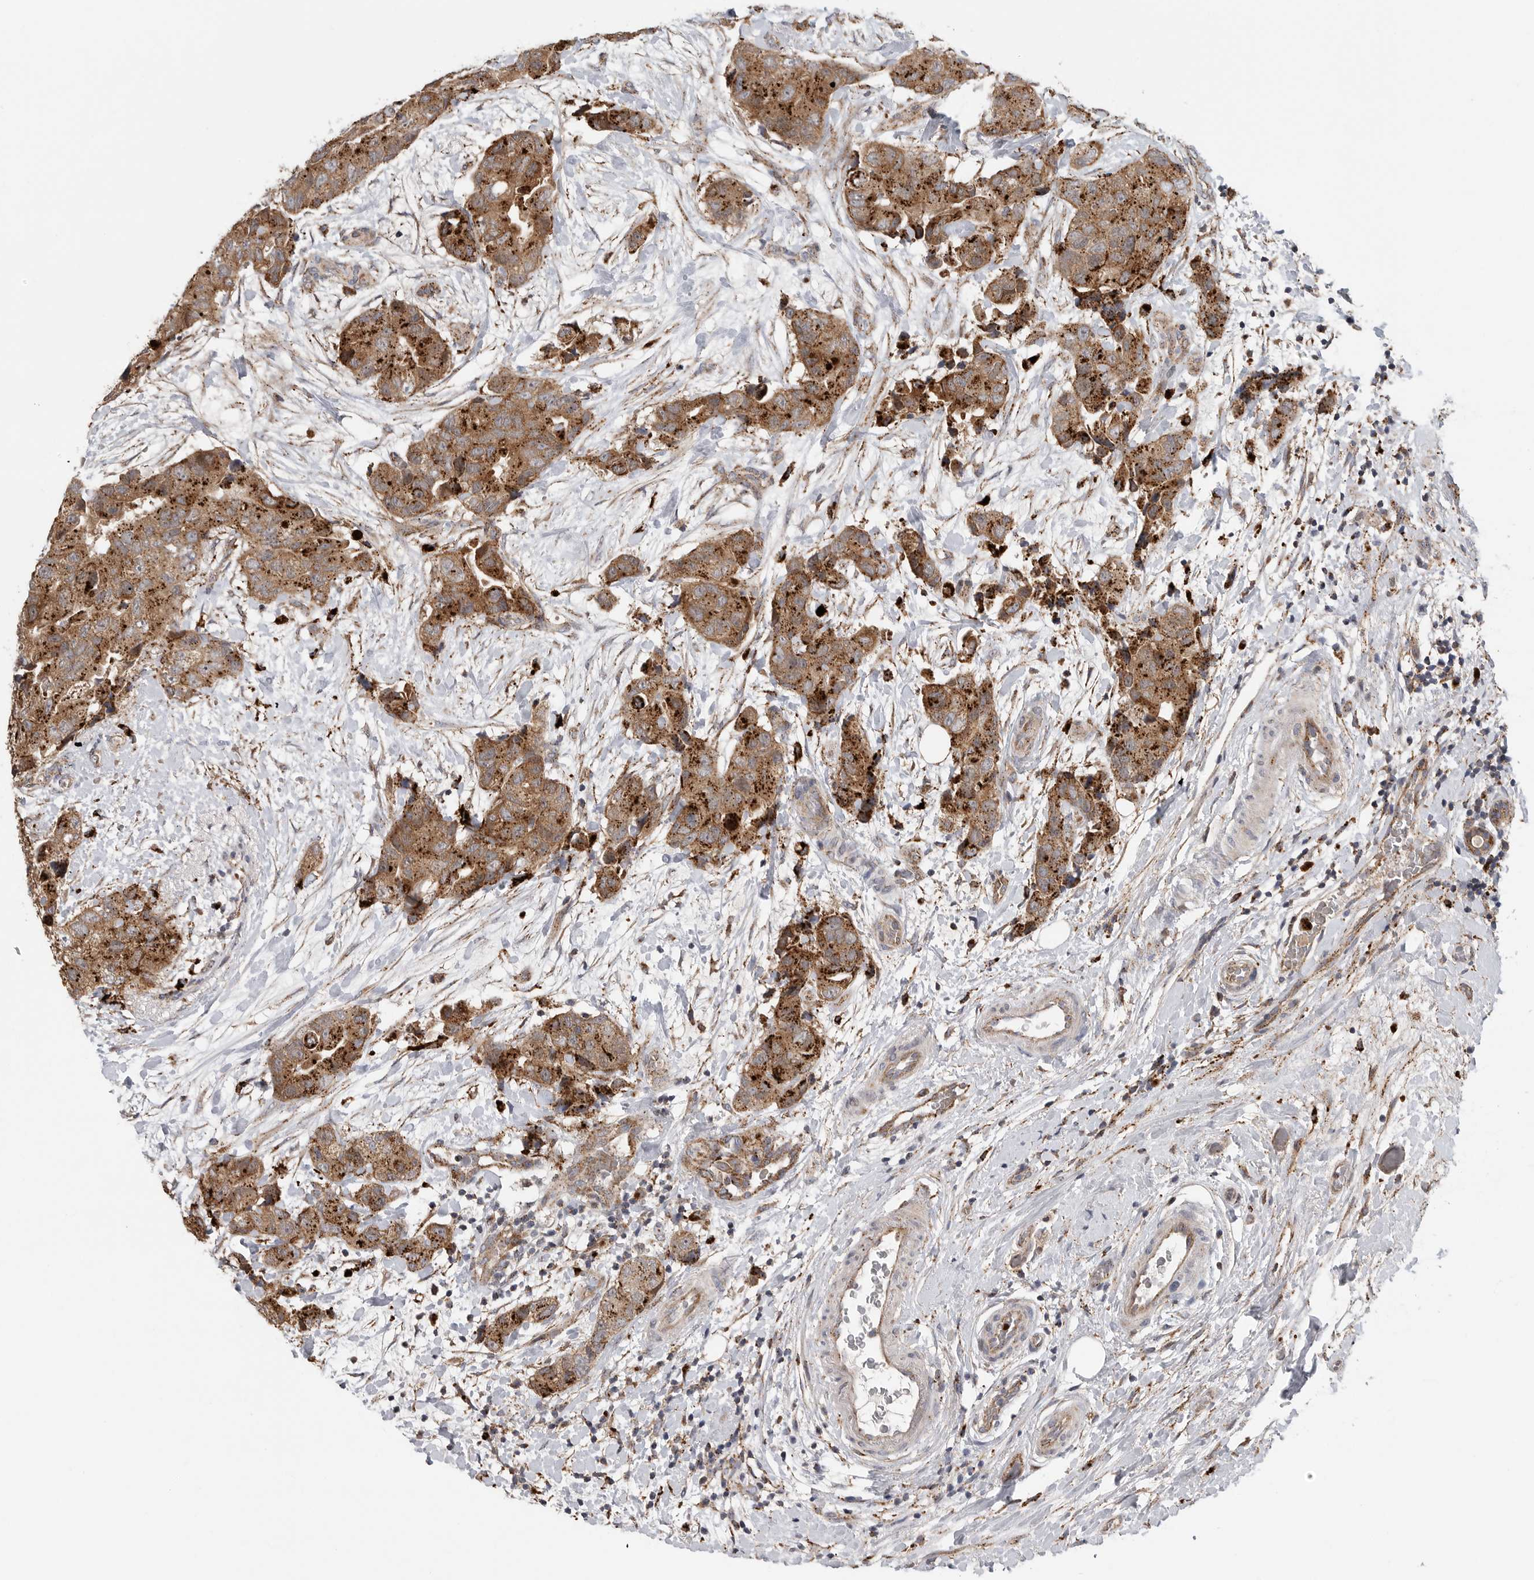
{"staining": {"intensity": "moderate", "quantity": ">75%", "location": "cytoplasmic/membranous"}, "tissue": "breast cancer", "cell_type": "Tumor cells", "image_type": "cancer", "snomed": [{"axis": "morphology", "description": "Duct carcinoma"}, {"axis": "topography", "description": "Breast"}], "caption": "IHC histopathology image of human breast cancer (intraductal carcinoma) stained for a protein (brown), which displays medium levels of moderate cytoplasmic/membranous positivity in about >75% of tumor cells.", "gene": "GALNS", "patient": {"sex": "female", "age": 62}}